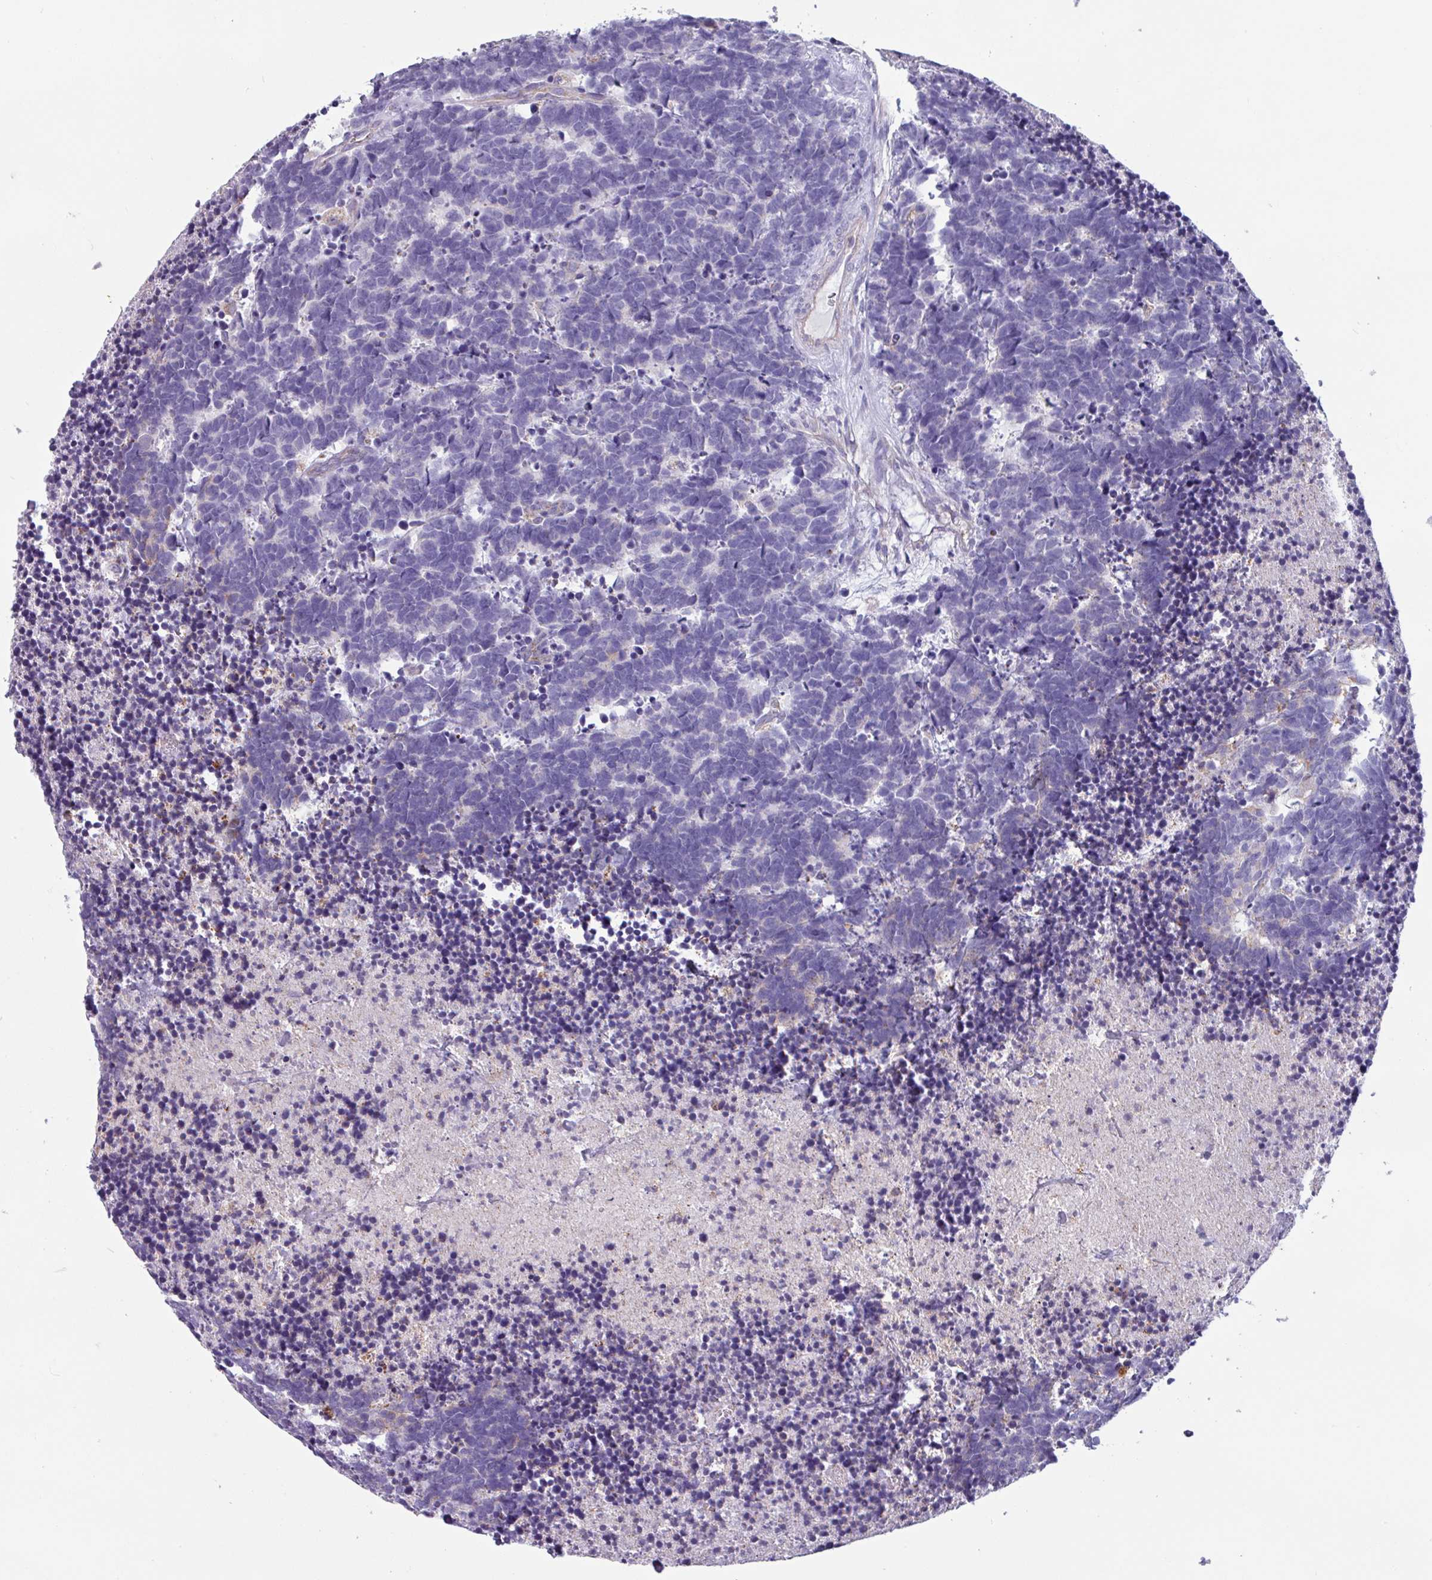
{"staining": {"intensity": "negative", "quantity": "none", "location": "none"}, "tissue": "carcinoid", "cell_type": "Tumor cells", "image_type": "cancer", "snomed": [{"axis": "morphology", "description": "Carcinoma, NOS"}, {"axis": "morphology", "description": "Carcinoid, malignant, NOS"}, {"axis": "topography", "description": "Urinary bladder"}], "caption": "Tumor cells show no significant staining in carcinoid.", "gene": "CAMK1", "patient": {"sex": "male", "age": 57}}